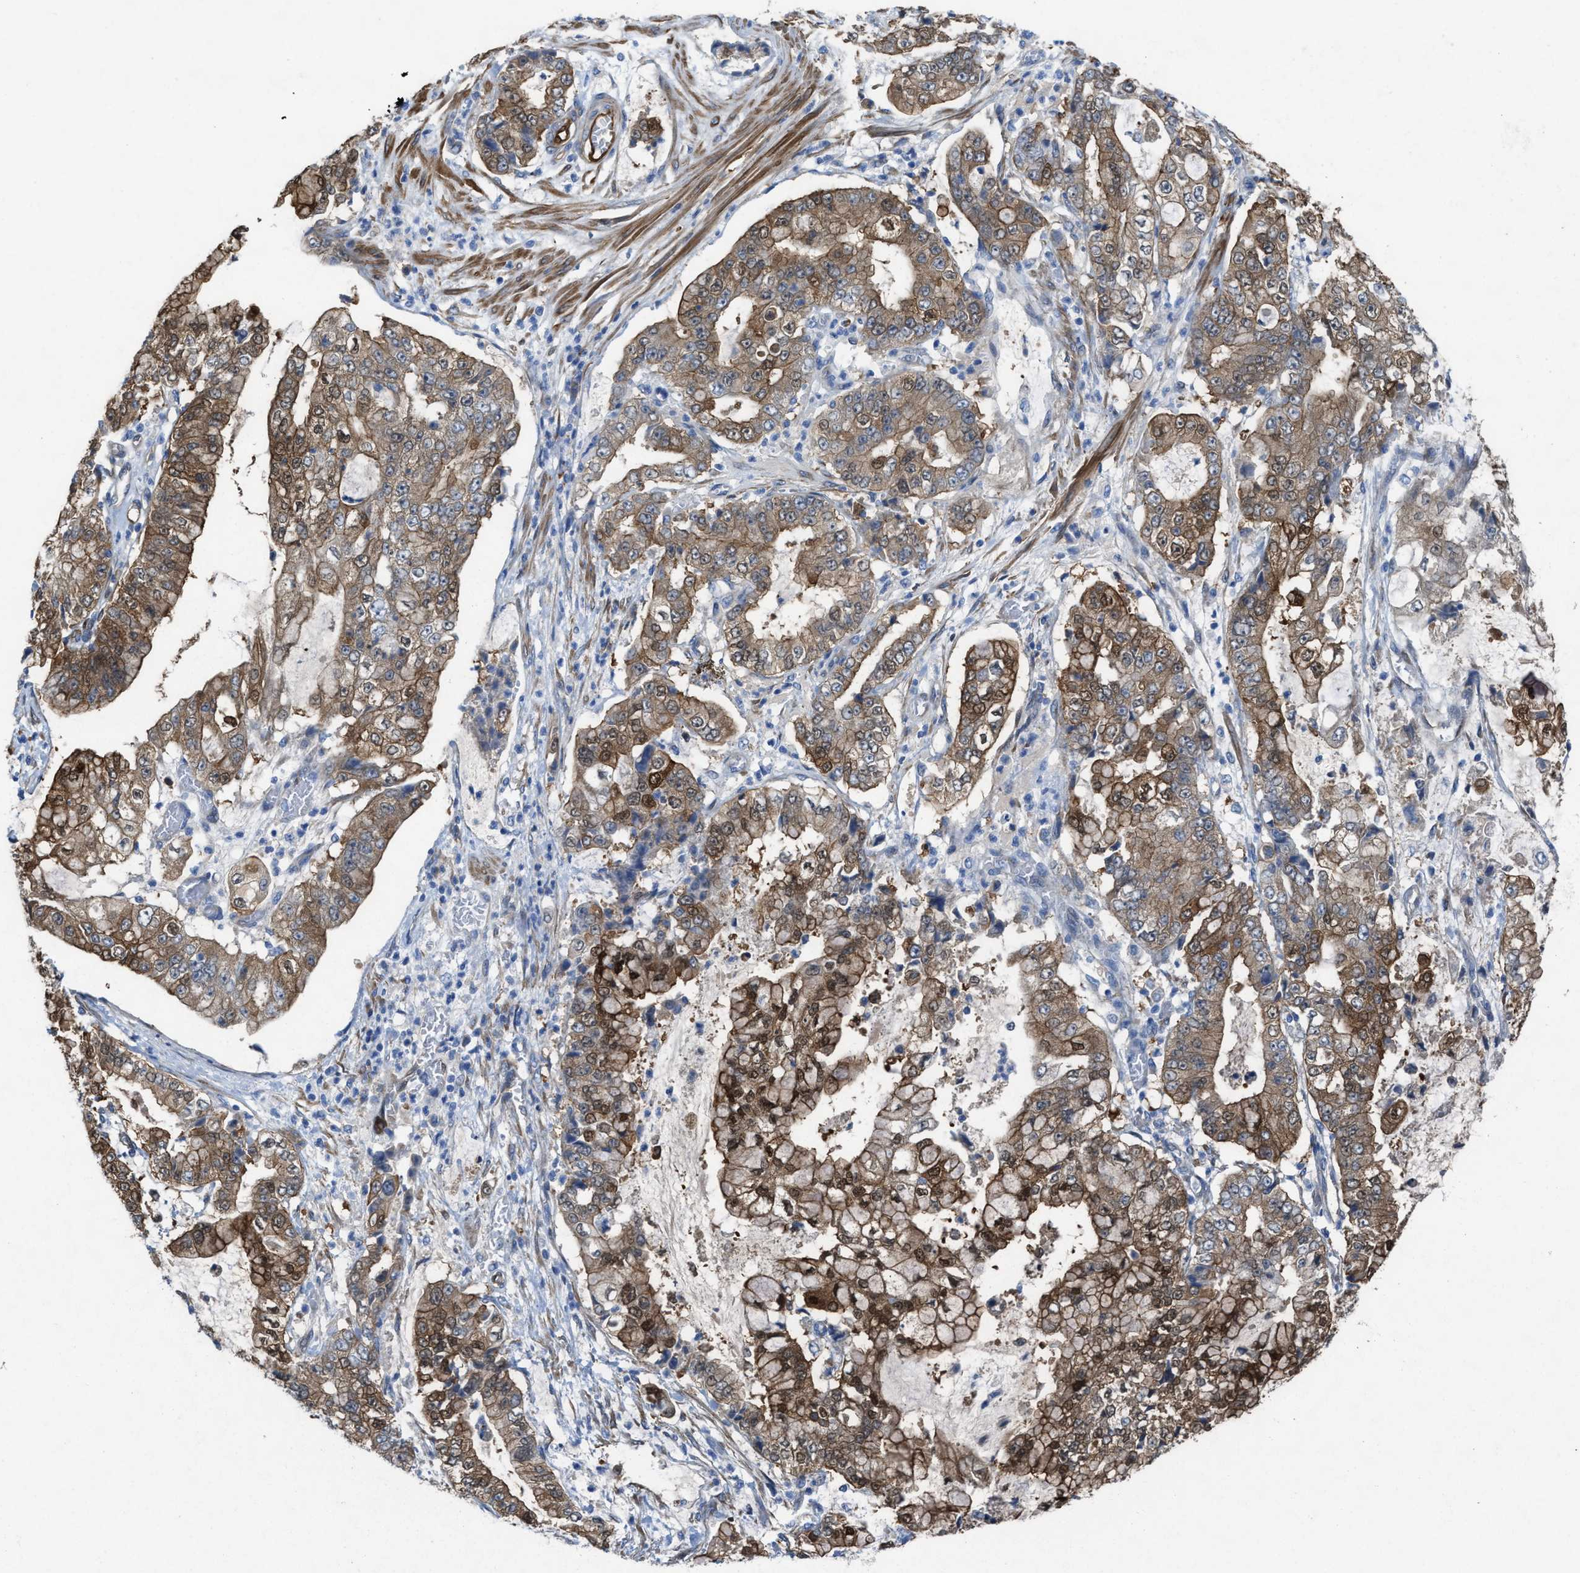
{"staining": {"intensity": "moderate", "quantity": ">75%", "location": "cytoplasmic/membranous,nuclear"}, "tissue": "stomach cancer", "cell_type": "Tumor cells", "image_type": "cancer", "snomed": [{"axis": "morphology", "description": "Adenocarcinoma, NOS"}, {"axis": "topography", "description": "Stomach"}], "caption": "Human stomach adenocarcinoma stained for a protein (brown) demonstrates moderate cytoplasmic/membranous and nuclear positive positivity in approximately >75% of tumor cells.", "gene": "ASS1", "patient": {"sex": "male", "age": 76}}